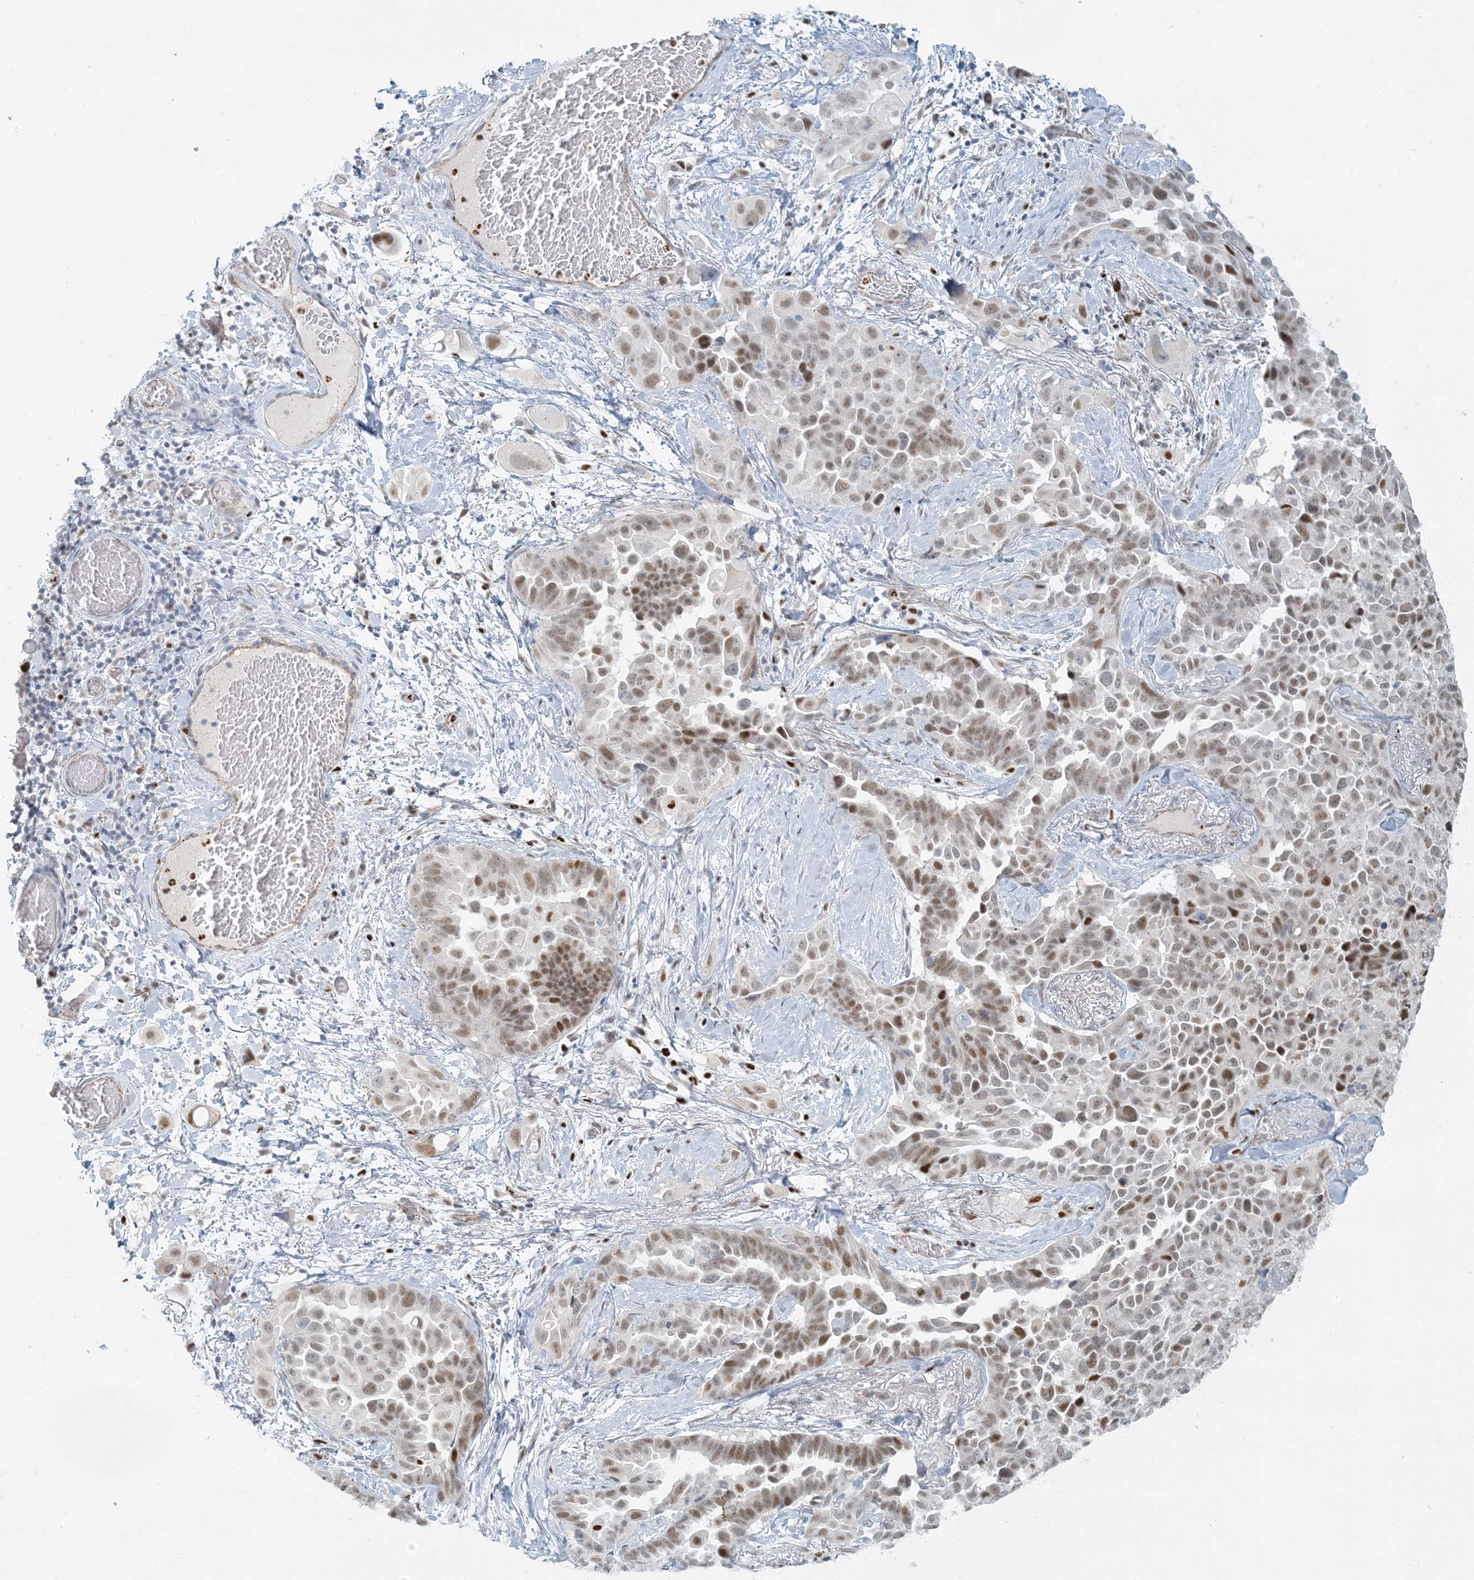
{"staining": {"intensity": "moderate", "quantity": "<25%", "location": "nuclear"}, "tissue": "lung cancer", "cell_type": "Tumor cells", "image_type": "cancer", "snomed": [{"axis": "morphology", "description": "Adenocarcinoma, NOS"}, {"axis": "topography", "description": "Lung"}], "caption": "This micrograph displays immunohistochemistry (IHC) staining of lung adenocarcinoma, with low moderate nuclear staining in about <25% of tumor cells.", "gene": "AK9", "patient": {"sex": "female", "age": 67}}